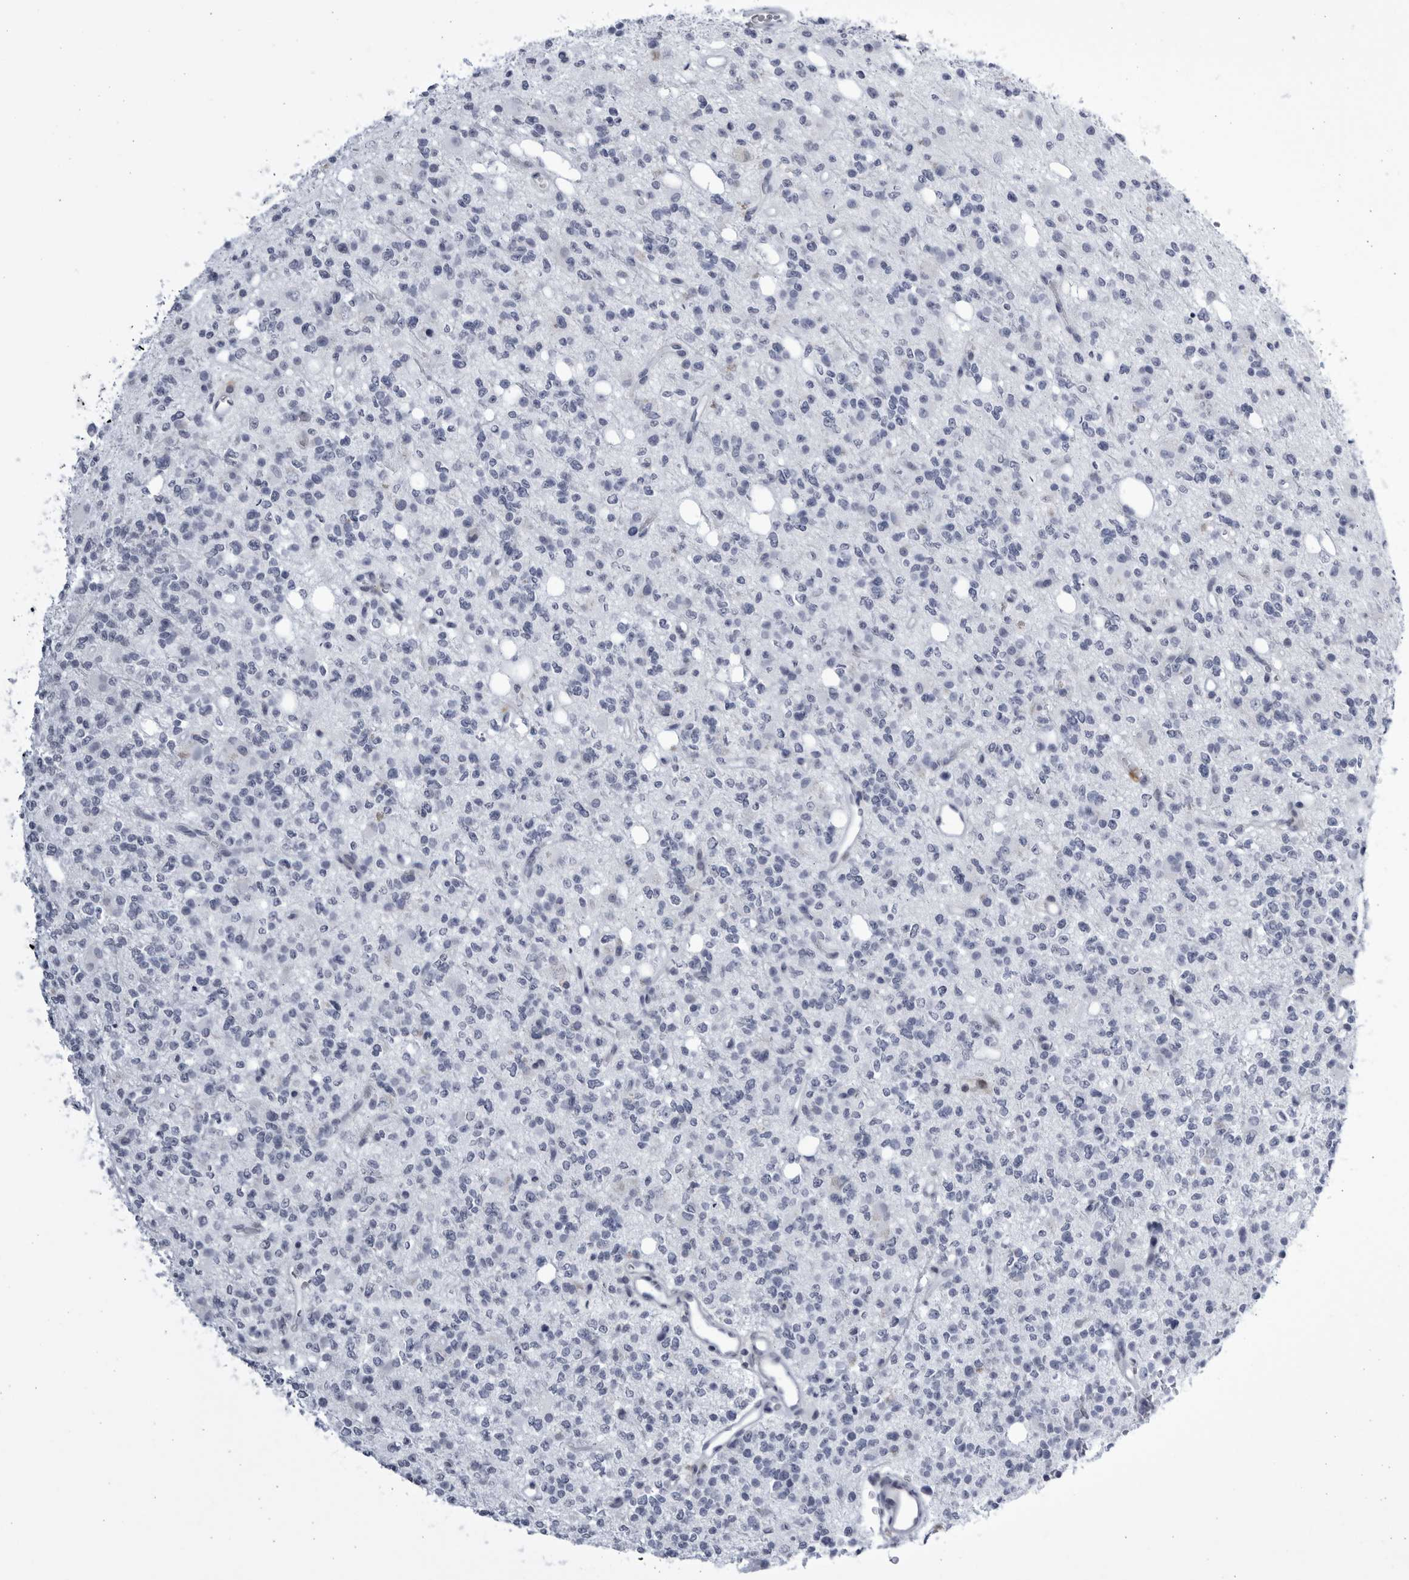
{"staining": {"intensity": "negative", "quantity": "none", "location": "none"}, "tissue": "glioma", "cell_type": "Tumor cells", "image_type": "cancer", "snomed": [{"axis": "morphology", "description": "Glioma, malignant, High grade"}, {"axis": "topography", "description": "Brain"}], "caption": "Glioma stained for a protein using immunohistochemistry reveals no staining tumor cells.", "gene": "CCDC181", "patient": {"sex": "female", "age": 62}}